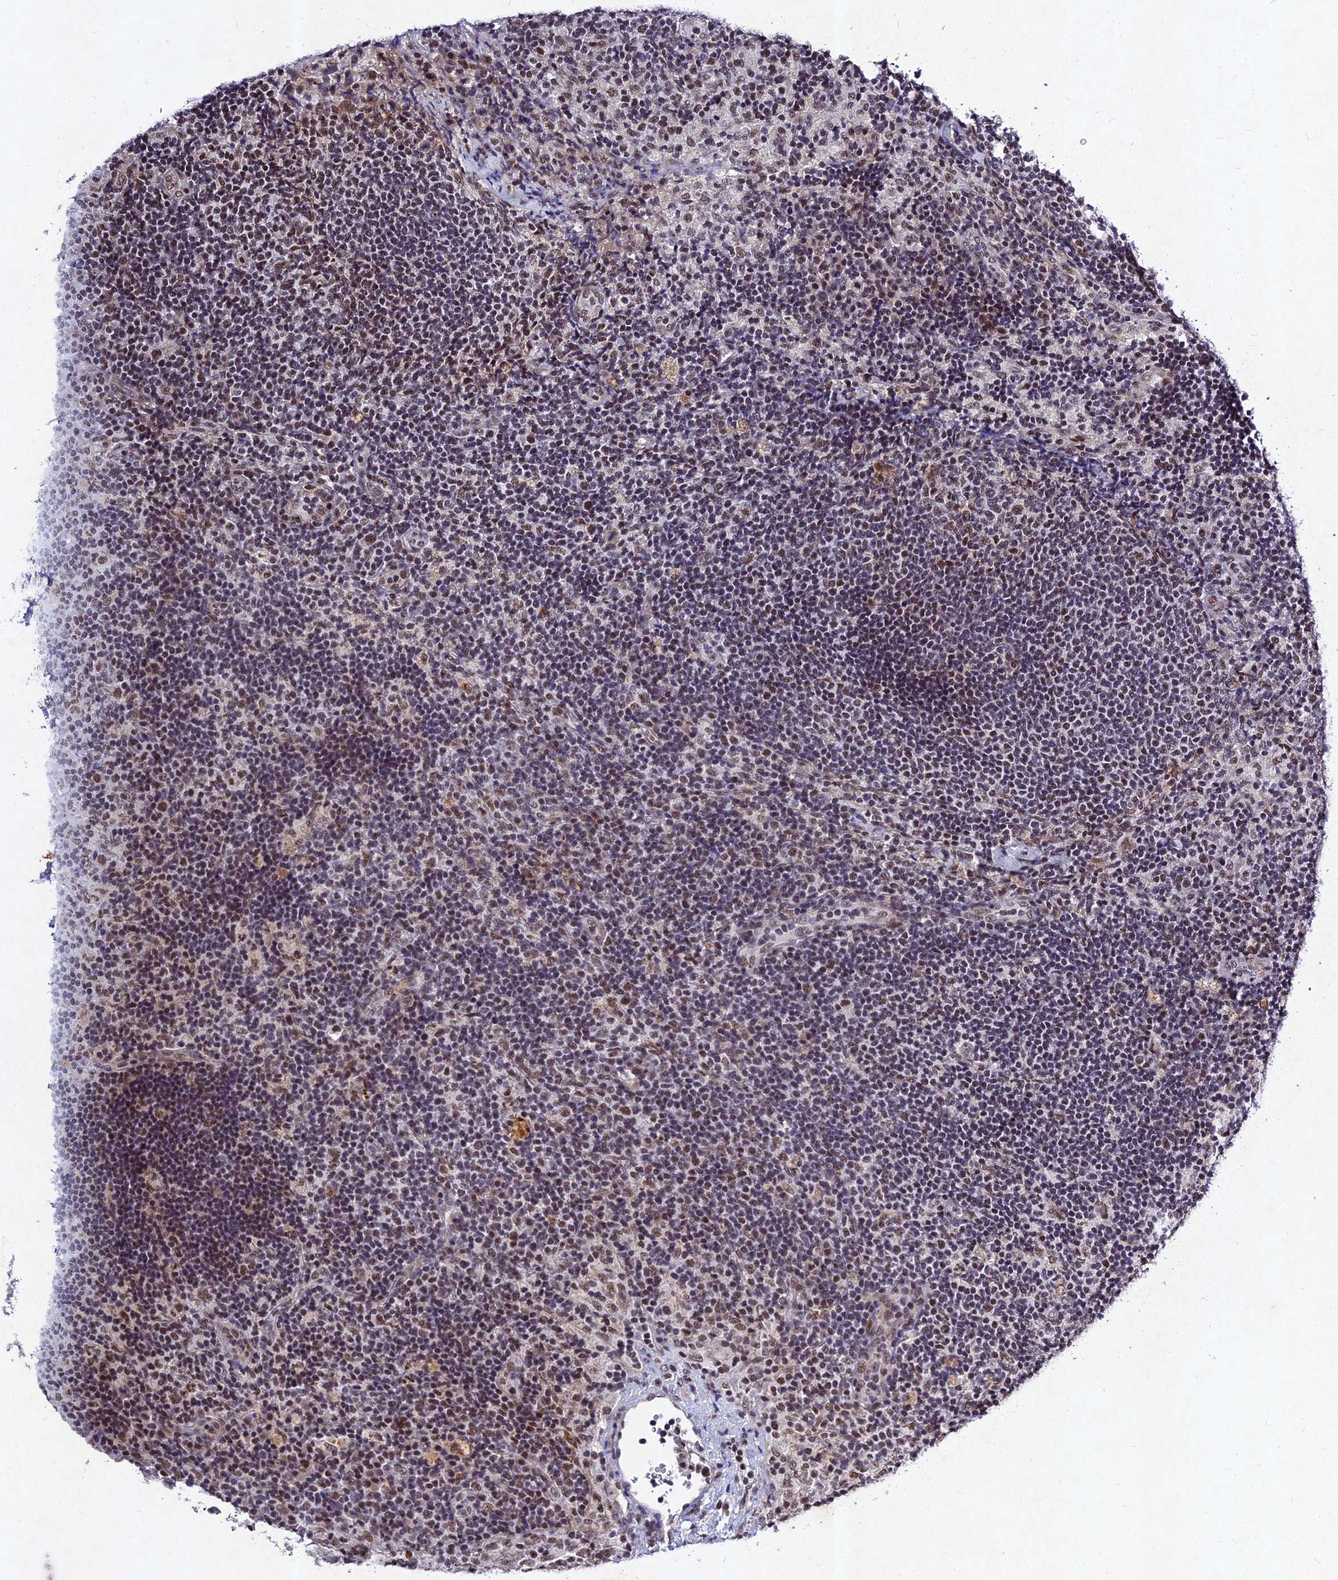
{"staining": {"intensity": "moderate", "quantity": "<25%", "location": "nuclear"}, "tissue": "lymph node", "cell_type": "Germinal center cells", "image_type": "normal", "snomed": [{"axis": "morphology", "description": "Normal tissue, NOS"}, {"axis": "topography", "description": "Lymph node"}], "caption": "High-magnification brightfield microscopy of benign lymph node stained with DAB (3,3'-diaminobenzidine) (brown) and counterstained with hematoxylin (blue). germinal center cells exhibit moderate nuclear staining is seen in about<25% of cells.", "gene": "RAVER1", "patient": {"sex": "female", "age": 70}}